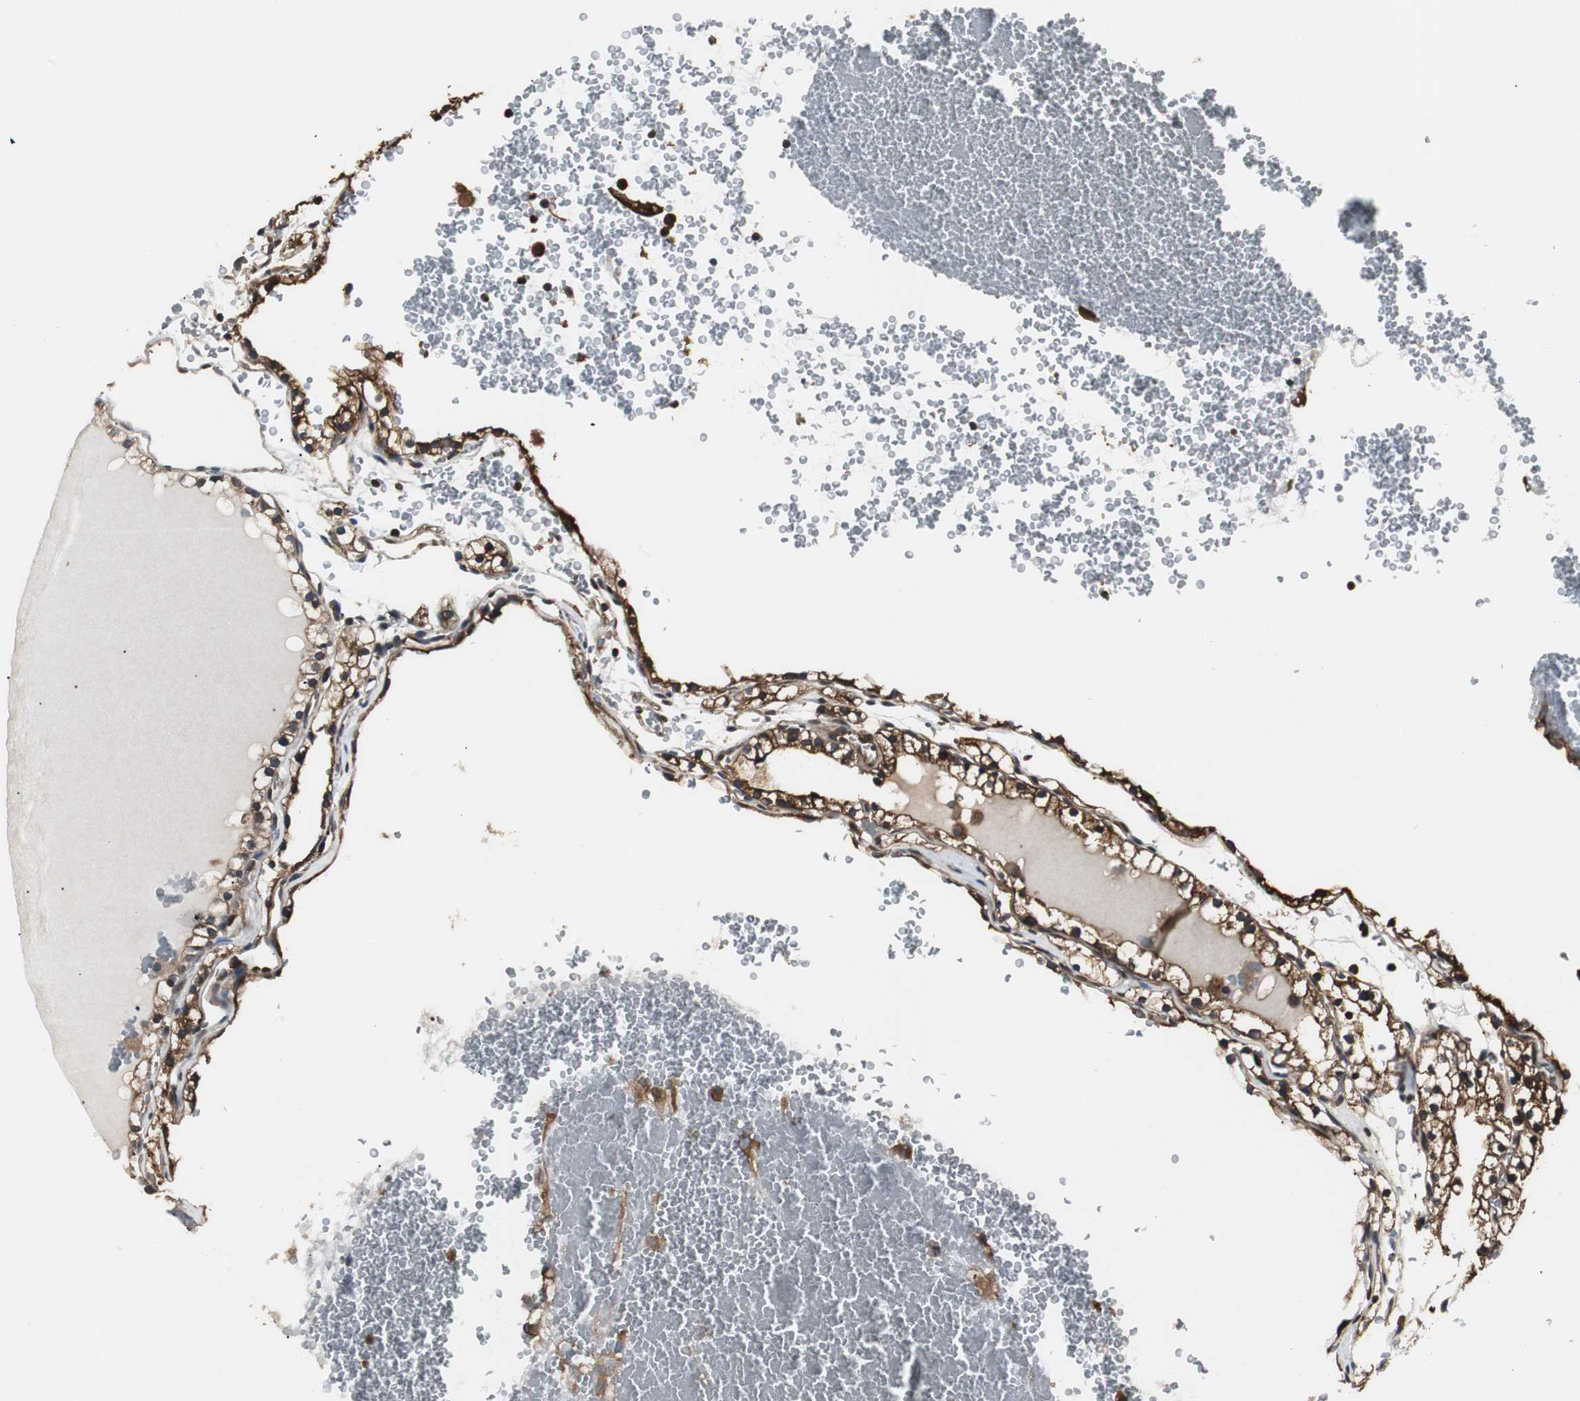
{"staining": {"intensity": "strong", "quantity": ">75%", "location": "cytoplasmic/membranous"}, "tissue": "renal cancer", "cell_type": "Tumor cells", "image_type": "cancer", "snomed": [{"axis": "morphology", "description": "Adenocarcinoma, NOS"}, {"axis": "topography", "description": "Kidney"}], "caption": "This micrograph exhibits renal cancer (adenocarcinoma) stained with immunohistochemistry (IHC) to label a protein in brown. The cytoplasmic/membranous of tumor cells show strong positivity for the protein. Nuclei are counter-stained blue.", "gene": "CAPNS1", "patient": {"sex": "female", "age": 41}}